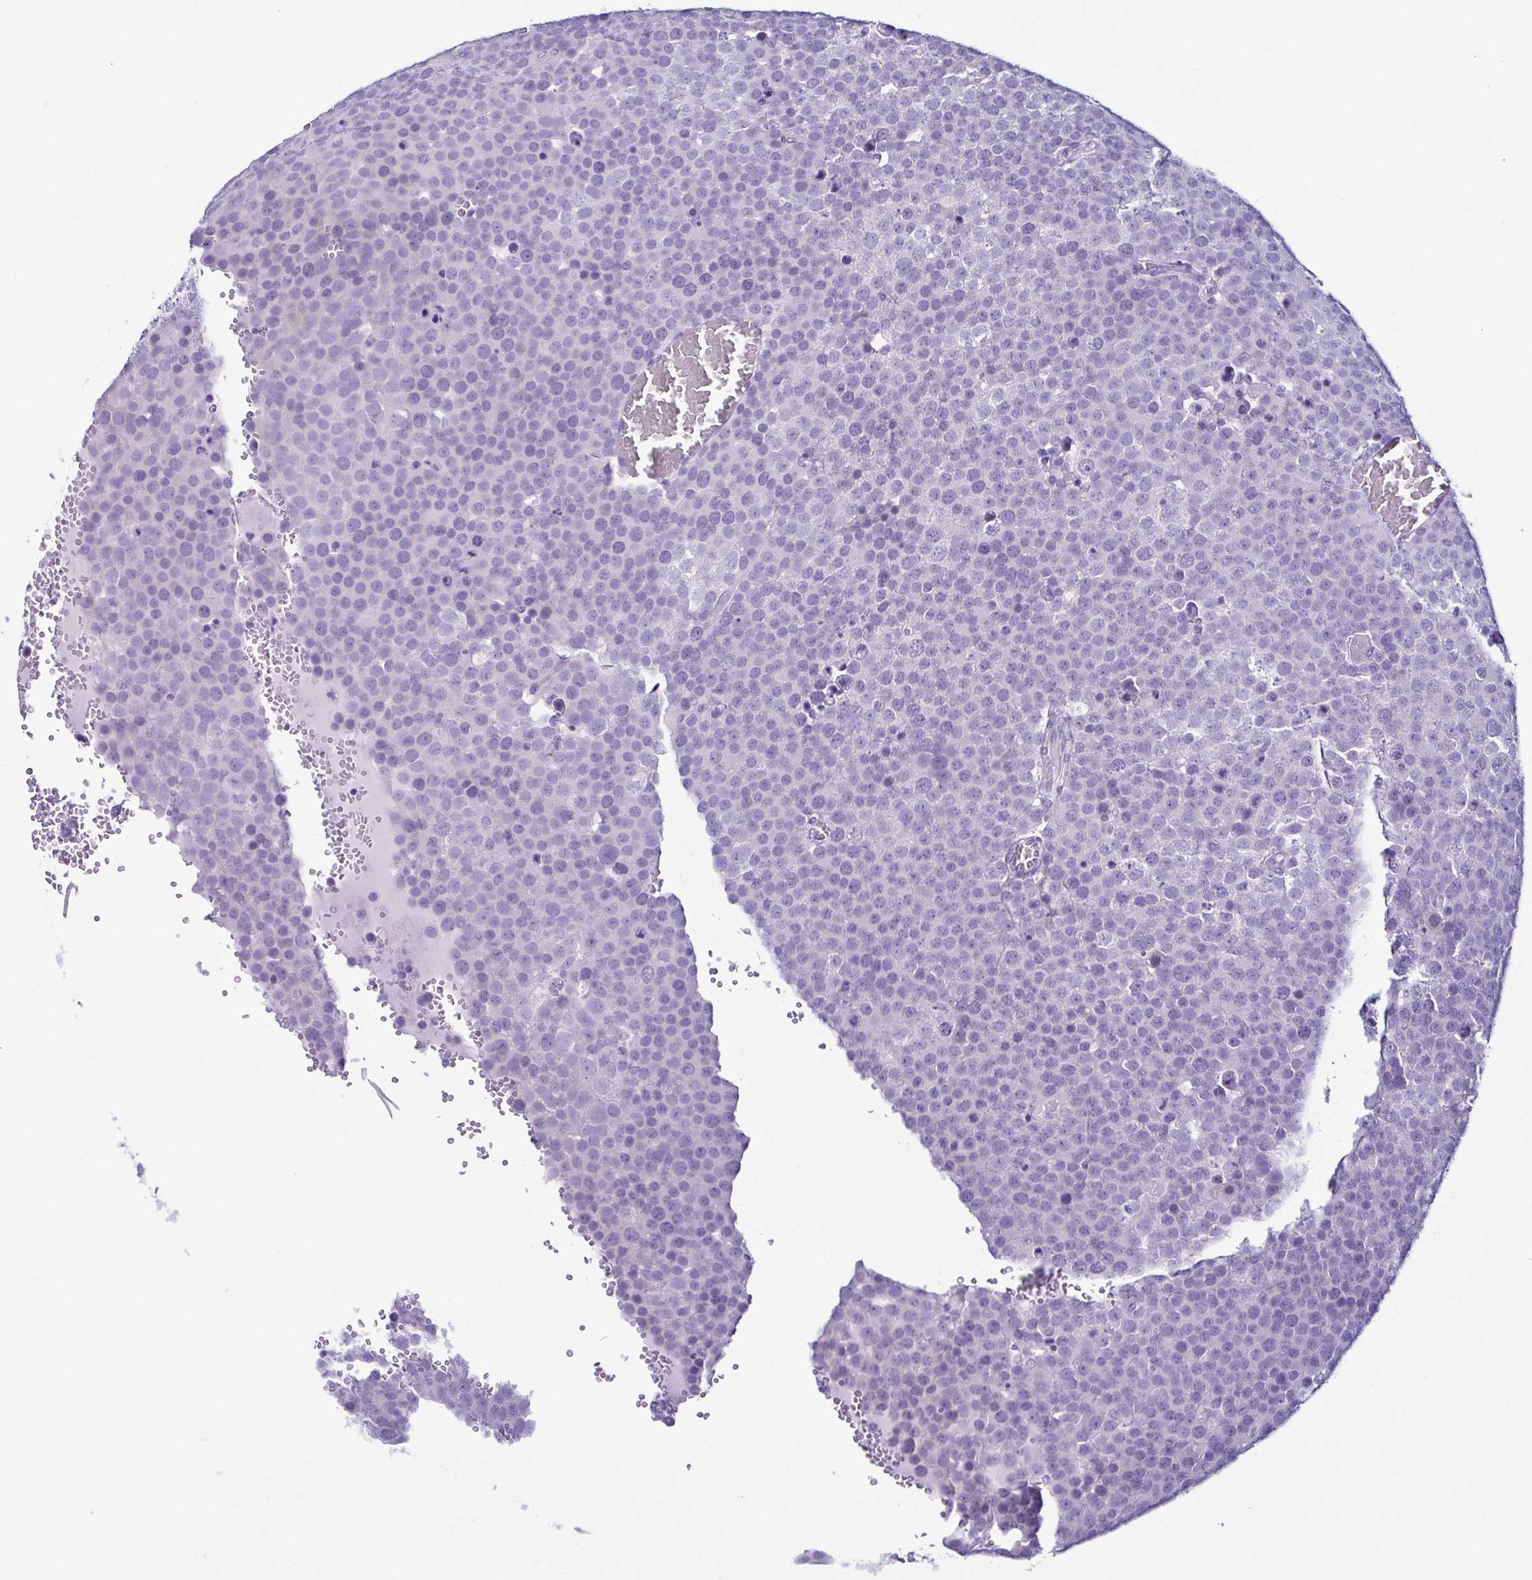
{"staining": {"intensity": "negative", "quantity": "none", "location": "none"}, "tissue": "testis cancer", "cell_type": "Tumor cells", "image_type": "cancer", "snomed": [{"axis": "morphology", "description": "Seminoma, NOS"}, {"axis": "topography", "description": "Testis"}], "caption": "This is a photomicrograph of IHC staining of seminoma (testis), which shows no positivity in tumor cells.", "gene": "SRL", "patient": {"sex": "male", "age": 71}}